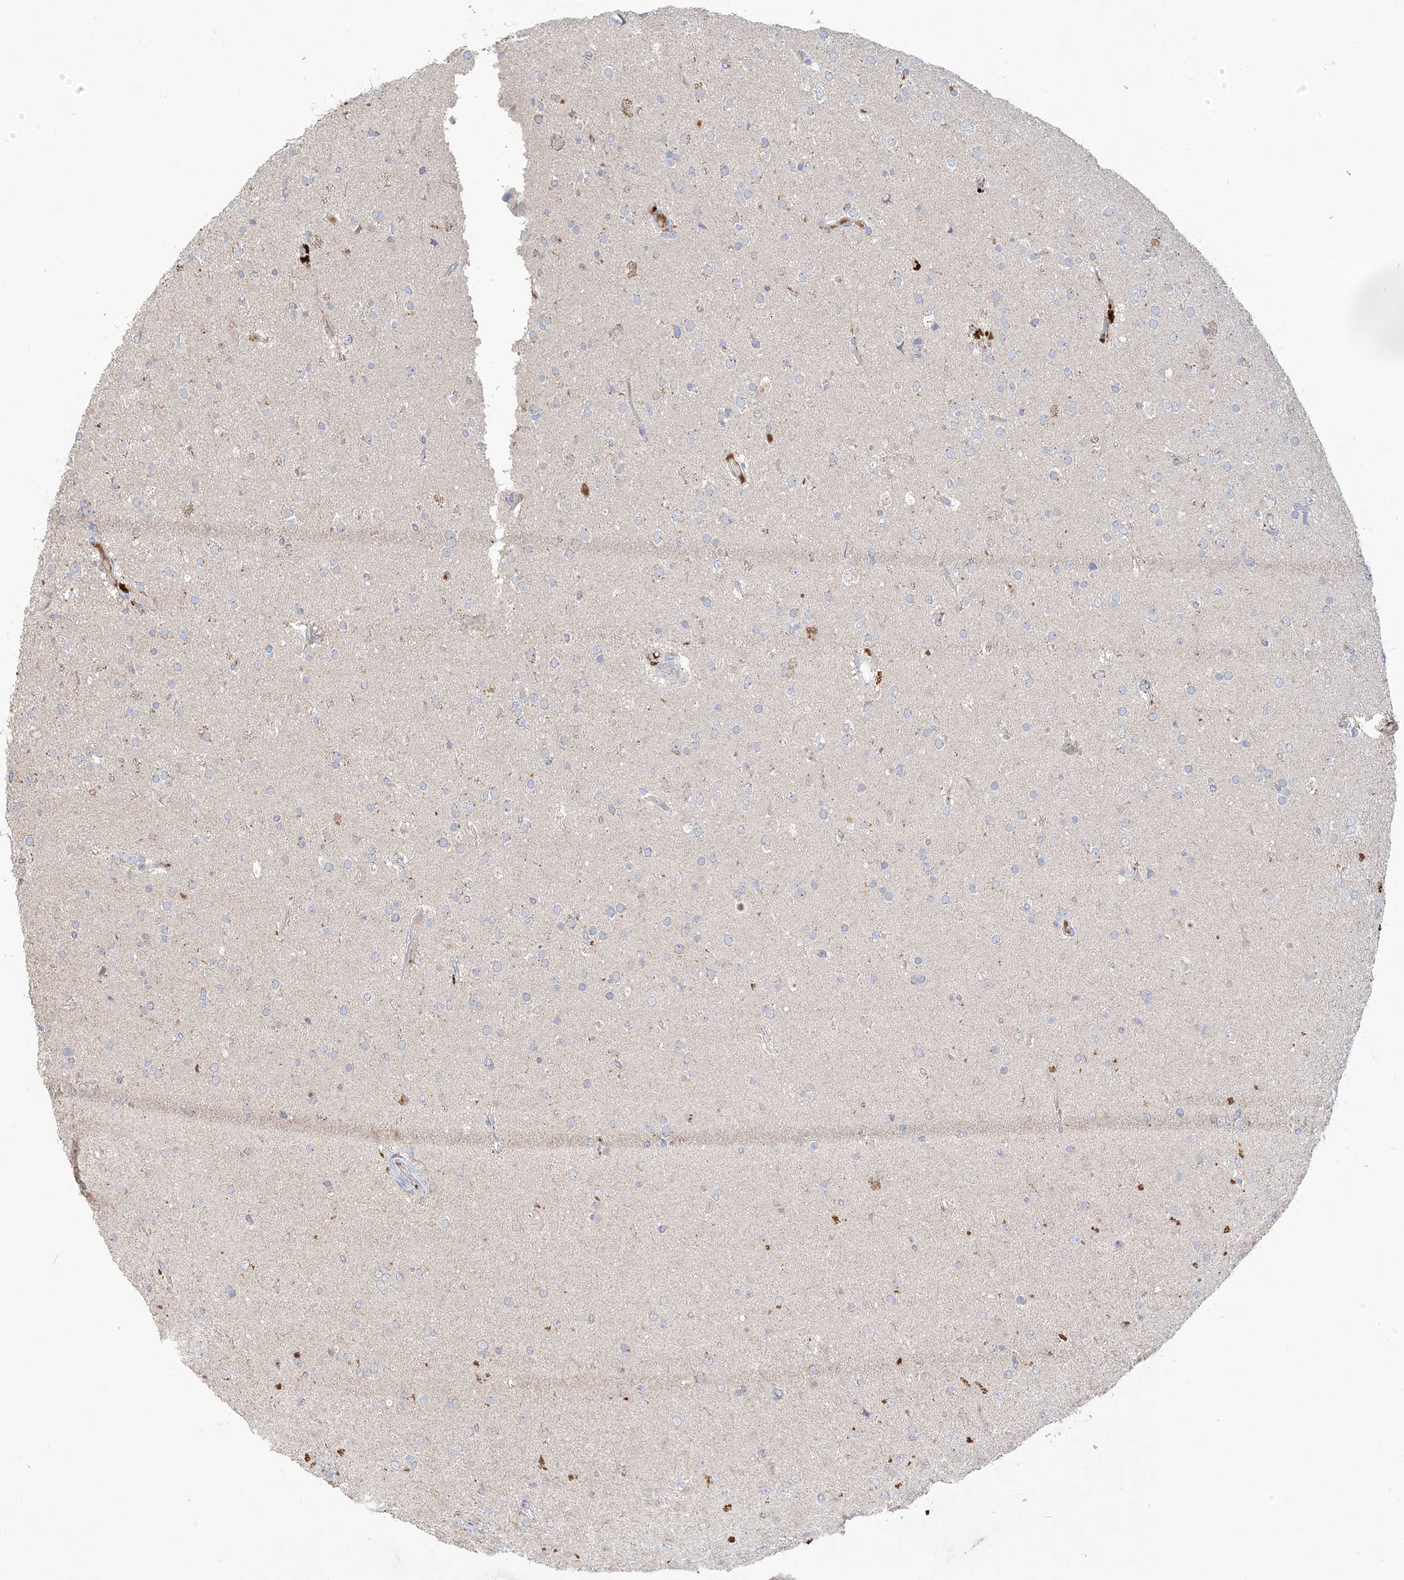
{"staining": {"intensity": "negative", "quantity": "none", "location": "none"}, "tissue": "glioma", "cell_type": "Tumor cells", "image_type": "cancer", "snomed": [{"axis": "morphology", "description": "Glioma, malignant, Low grade"}, {"axis": "topography", "description": "Brain"}], "caption": "Immunohistochemical staining of human glioma exhibits no significant positivity in tumor cells.", "gene": "DPP9", "patient": {"sex": "male", "age": 65}}